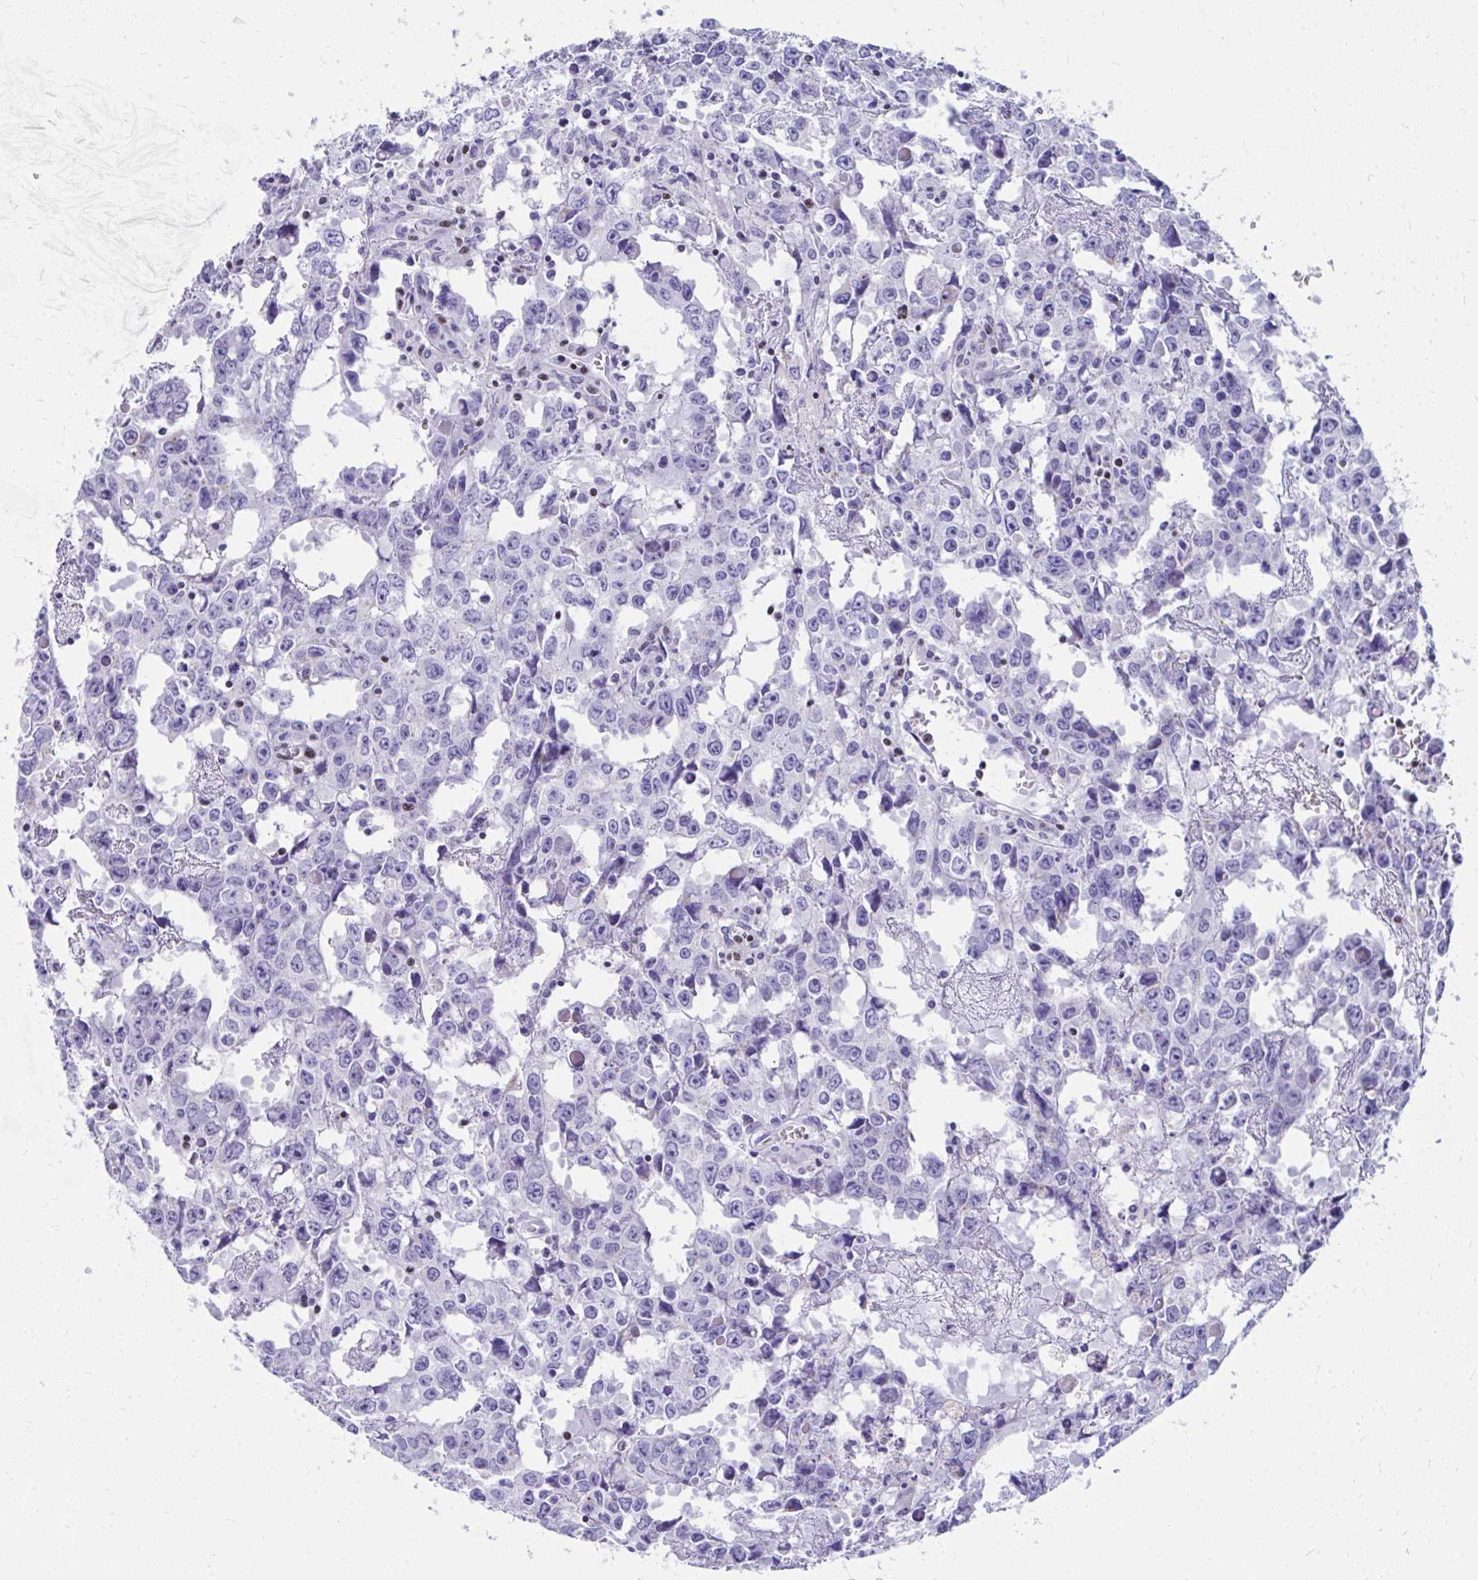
{"staining": {"intensity": "negative", "quantity": "none", "location": "none"}, "tissue": "testis cancer", "cell_type": "Tumor cells", "image_type": "cancer", "snomed": [{"axis": "morphology", "description": "Carcinoma, Embryonal, NOS"}, {"axis": "topography", "description": "Testis"}], "caption": "Histopathology image shows no protein positivity in tumor cells of testis embryonal carcinoma tissue.", "gene": "RUNX3", "patient": {"sex": "male", "age": 22}}